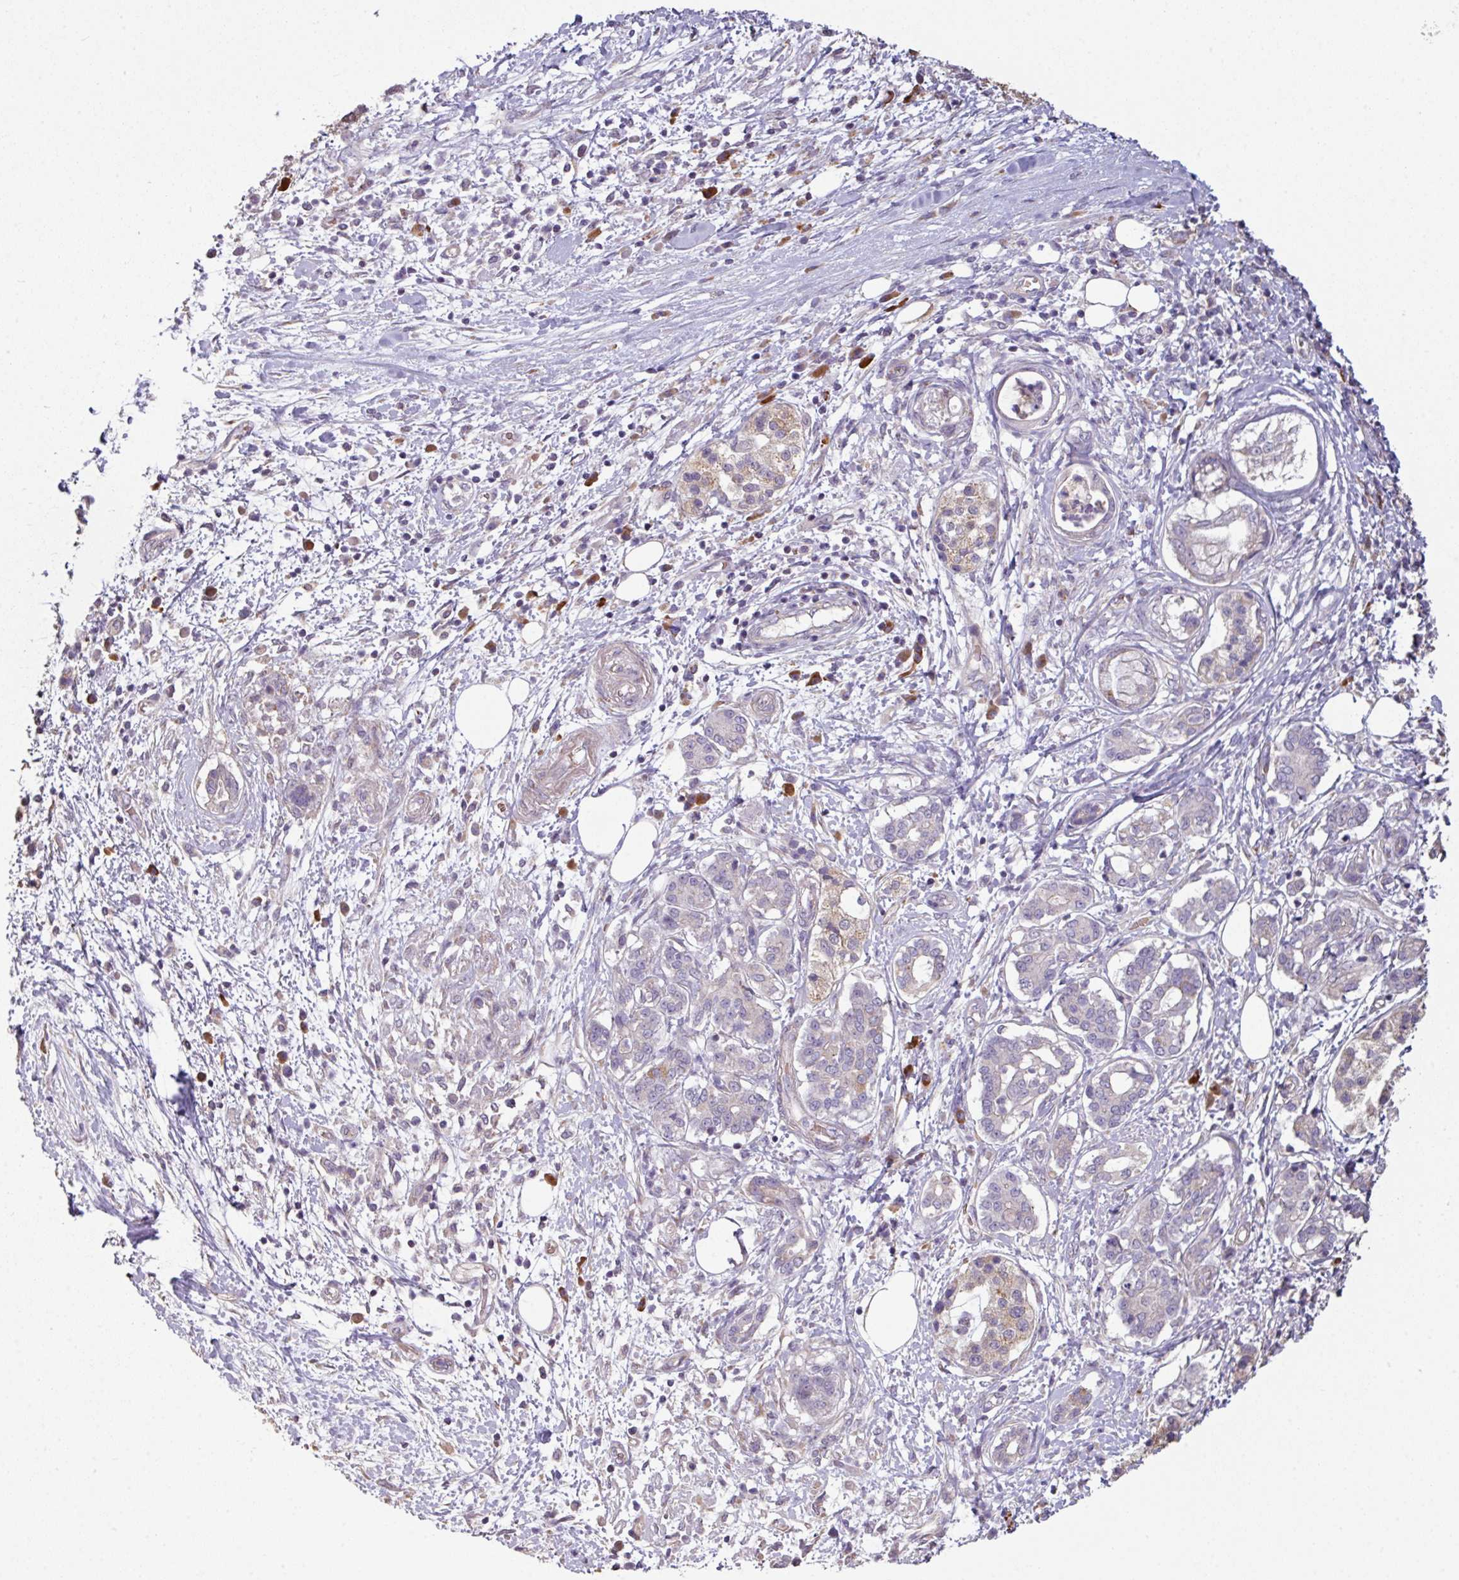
{"staining": {"intensity": "negative", "quantity": "none", "location": "none"}, "tissue": "pancreatic cancer", "cell_type": "Tumor cells", "image_type": "cancer", "snomed": [{"axis": "morphology", "description": "Adenocarcinoma, NOS"}, {"axis": "topography", "description": "Pancreas"}], "caption": "High magnification brightfield microscopy of pancreatic adenocarcinoma stained with DAB (3,3'-diaminobenzidine) (brown) and counterstained with hematoxylin (blue): tumor cells show no significant staining.", "gene": "NHSL2", "patient": {"sex": "female", "age": 73}}